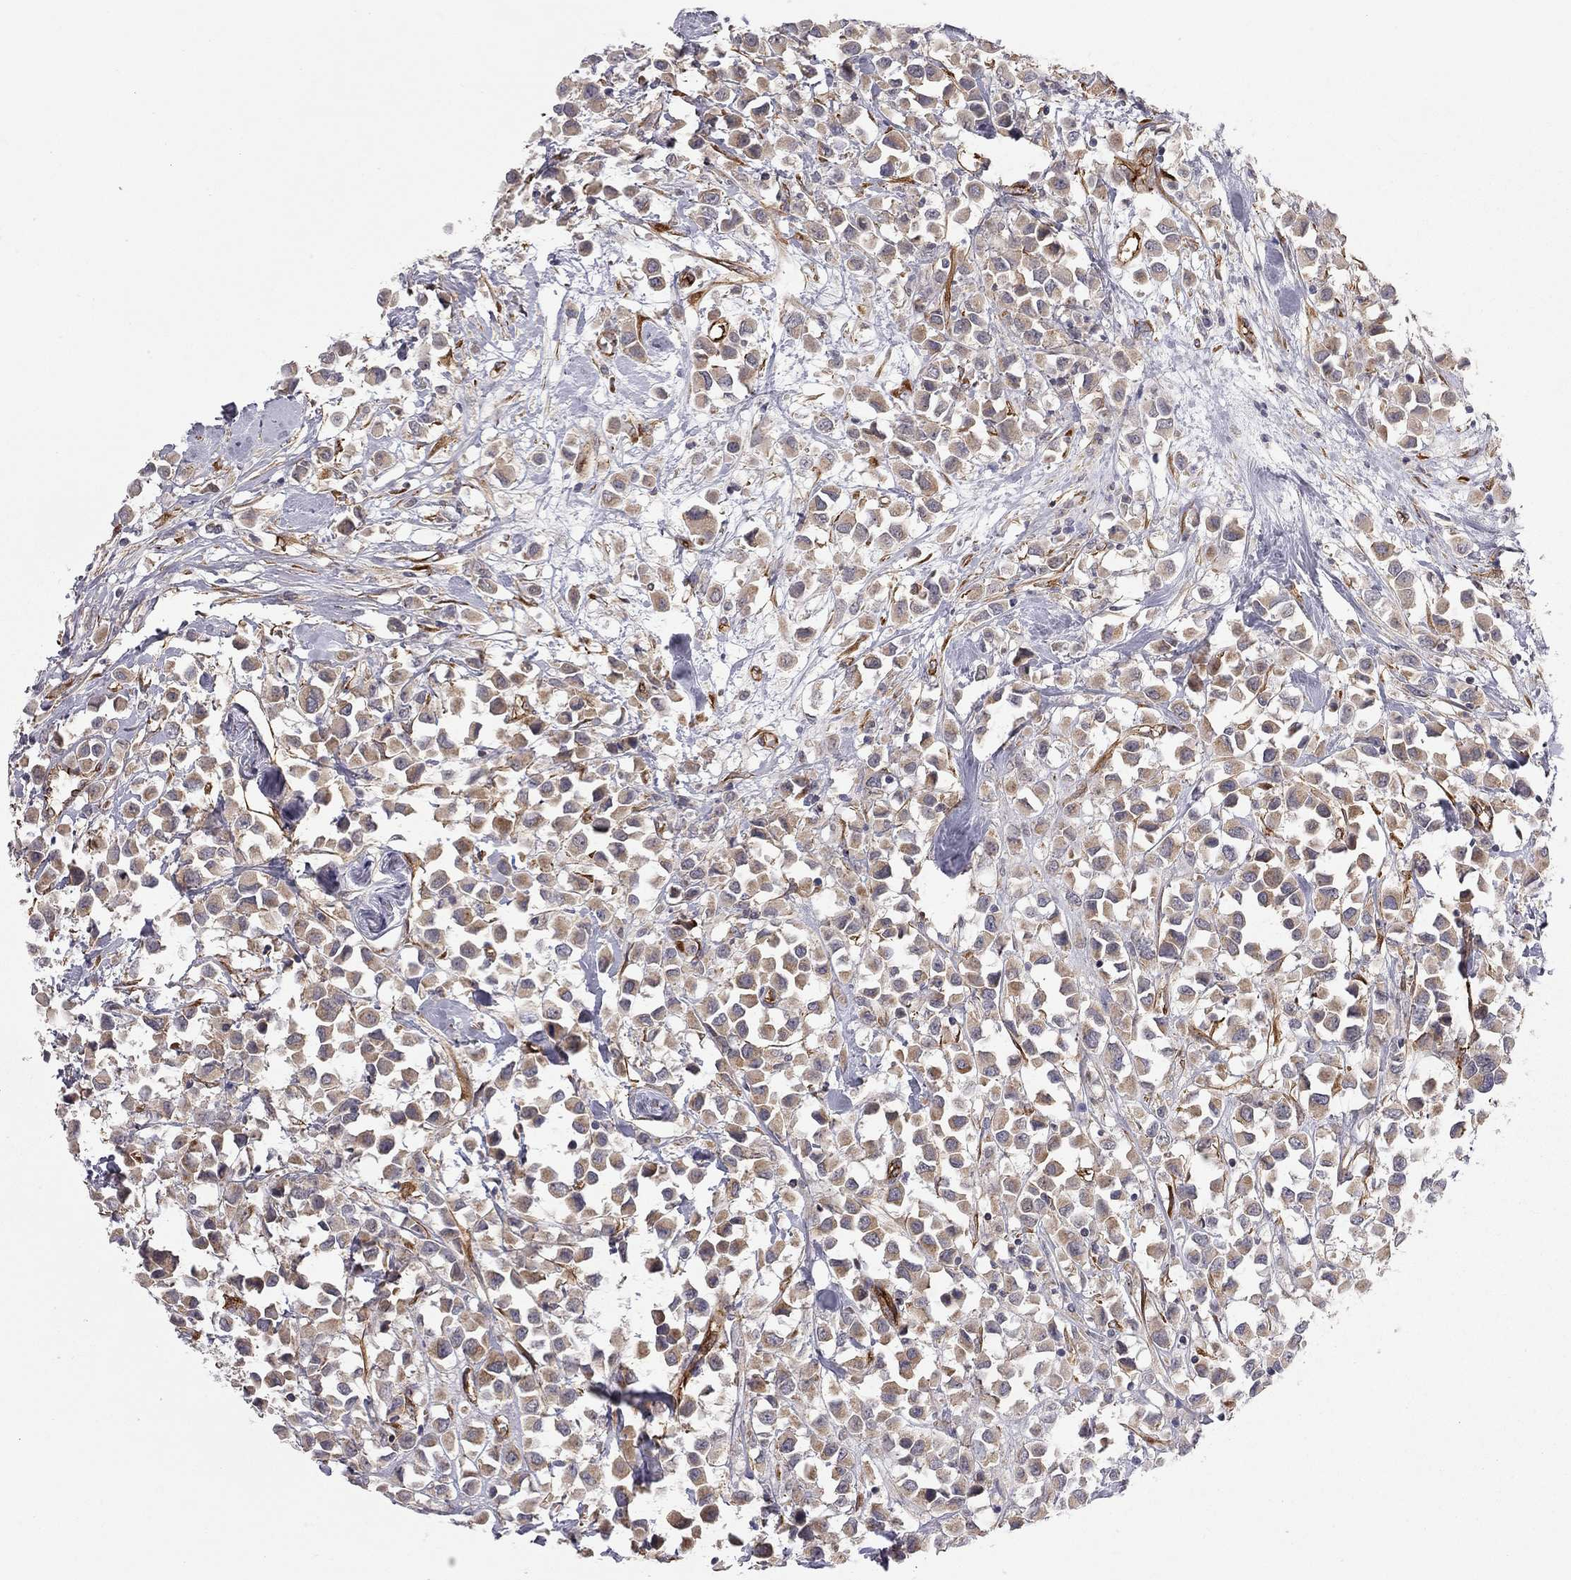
{"staining": {"intensity": "moderate", "quantity": ">75%", "location": "cytoplasmic/membranous"}, "tissue": "breast cancer", "cell_type": "Tumor cells", "image_type": "cancer", "snomed": [{"axis": "morphology", "description": "Duct carcinoma"}, {"axis": "topography", "description": "Breast"}], "caption": "Protein expression analysis of human breast cancer (intraductal carcinoma) reveals moderate cytoplasmic/membranous expression in about >75% of tumor cells. (DAB (3,3'-diaminobenzidine) IHC with brightfield microscopy, high magnification).", "gene": "EXOC3L2", "patient": {"sex": "female", "age": 61}}